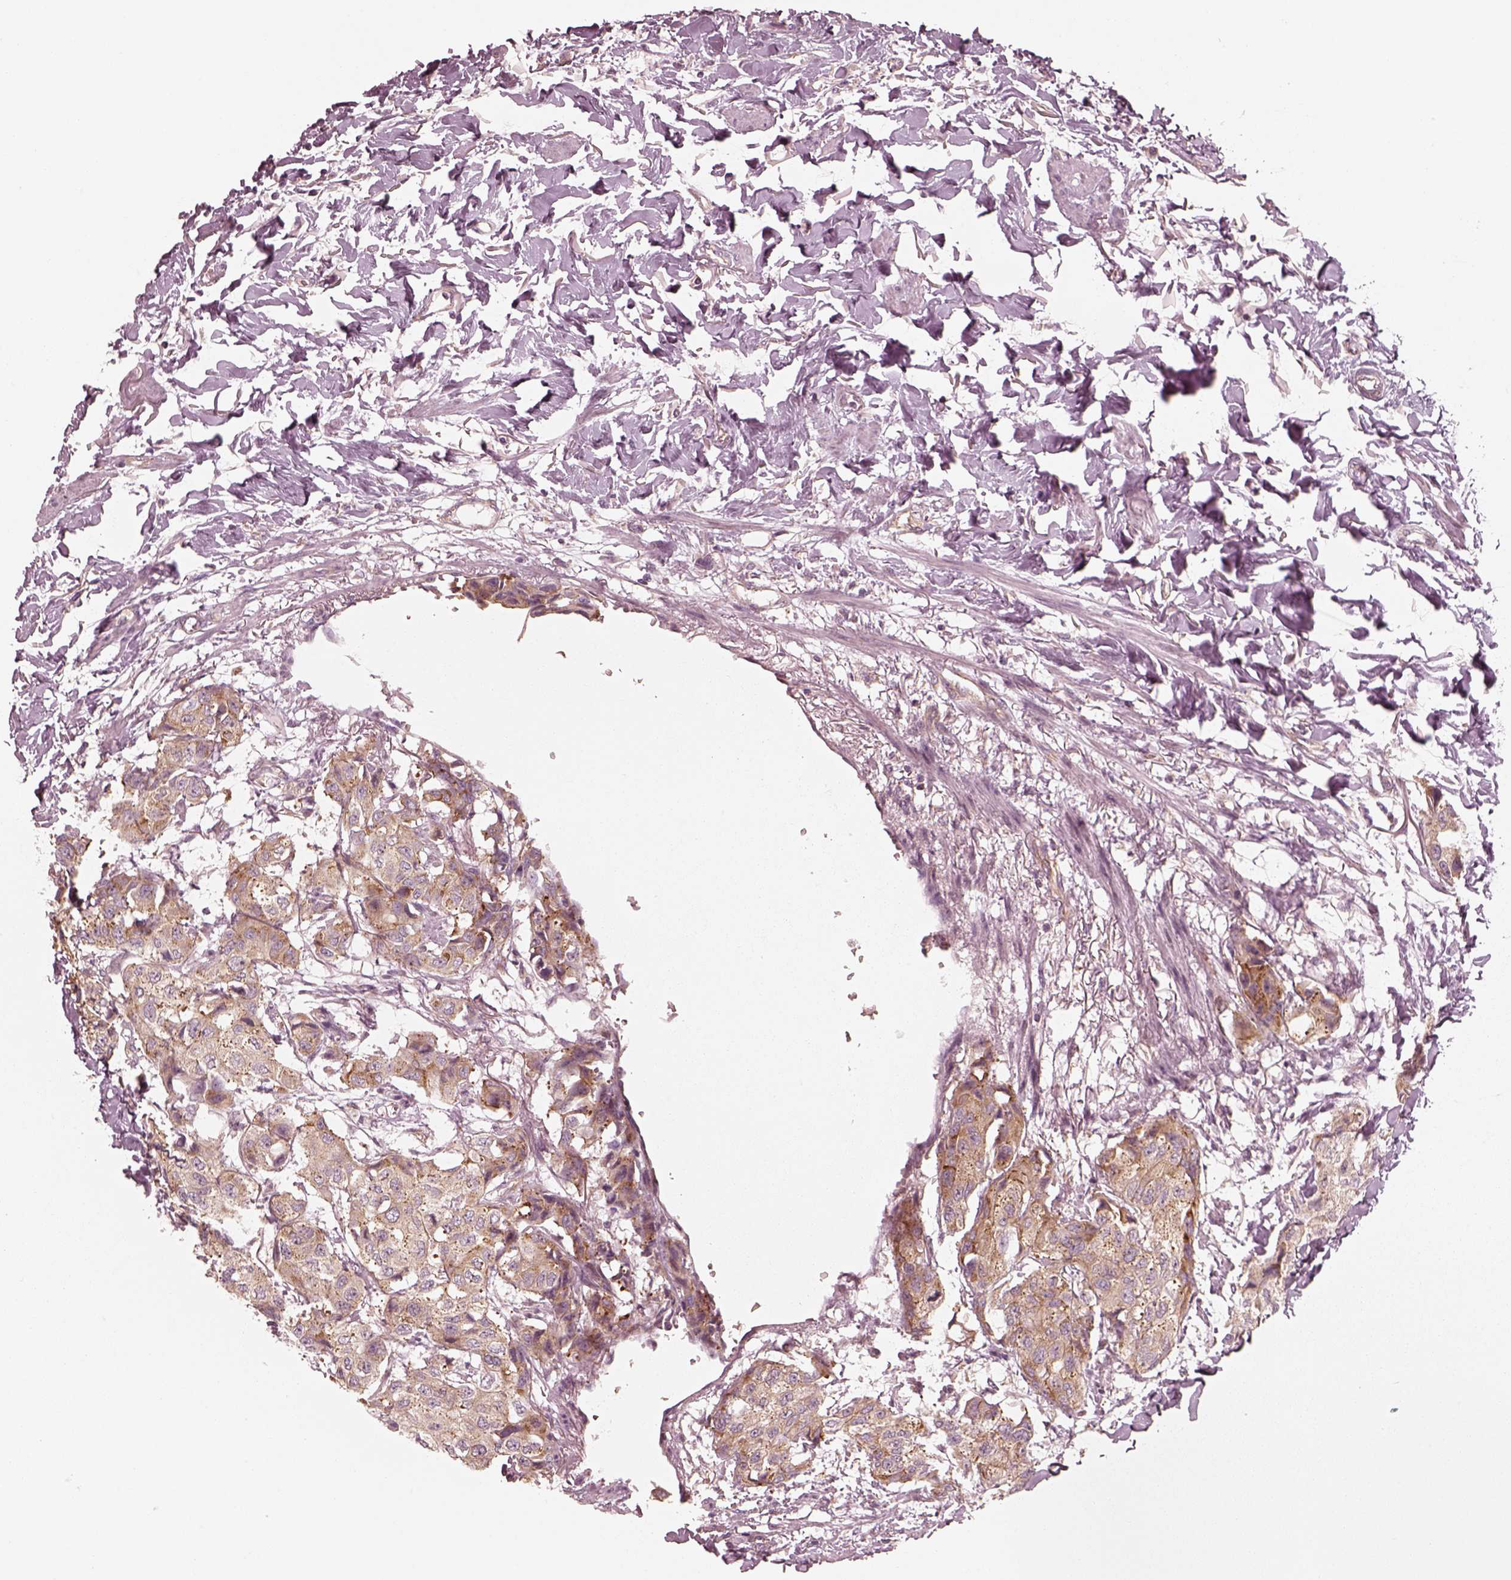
{"staining": {"intensity": "moderate", "quantity": ">75%", "location": "cytoplasmic/membranous"}, "tissue": "breast cancer", "cell_type": "Tumor cells", "image_type": "cancer", "snomed": [{"axis": "morphology", "description": "Duct carcinoma"}, {"axis": "topography", "description": "Breast"}], "caption": "Brown immunohistochemical staining in intraductal carcinoma (breast) demonstrates moderate cytoplasmic/membranous staining in about >75% of tumor cells. (Stains: DAB (3,3'-diaminobenzidine) in brown, nuclei in blue, Microscopy: brightfield microscopy at high magnification).", "gene": "CNOT2", "patient": {"sex": "female", "age": 80}}